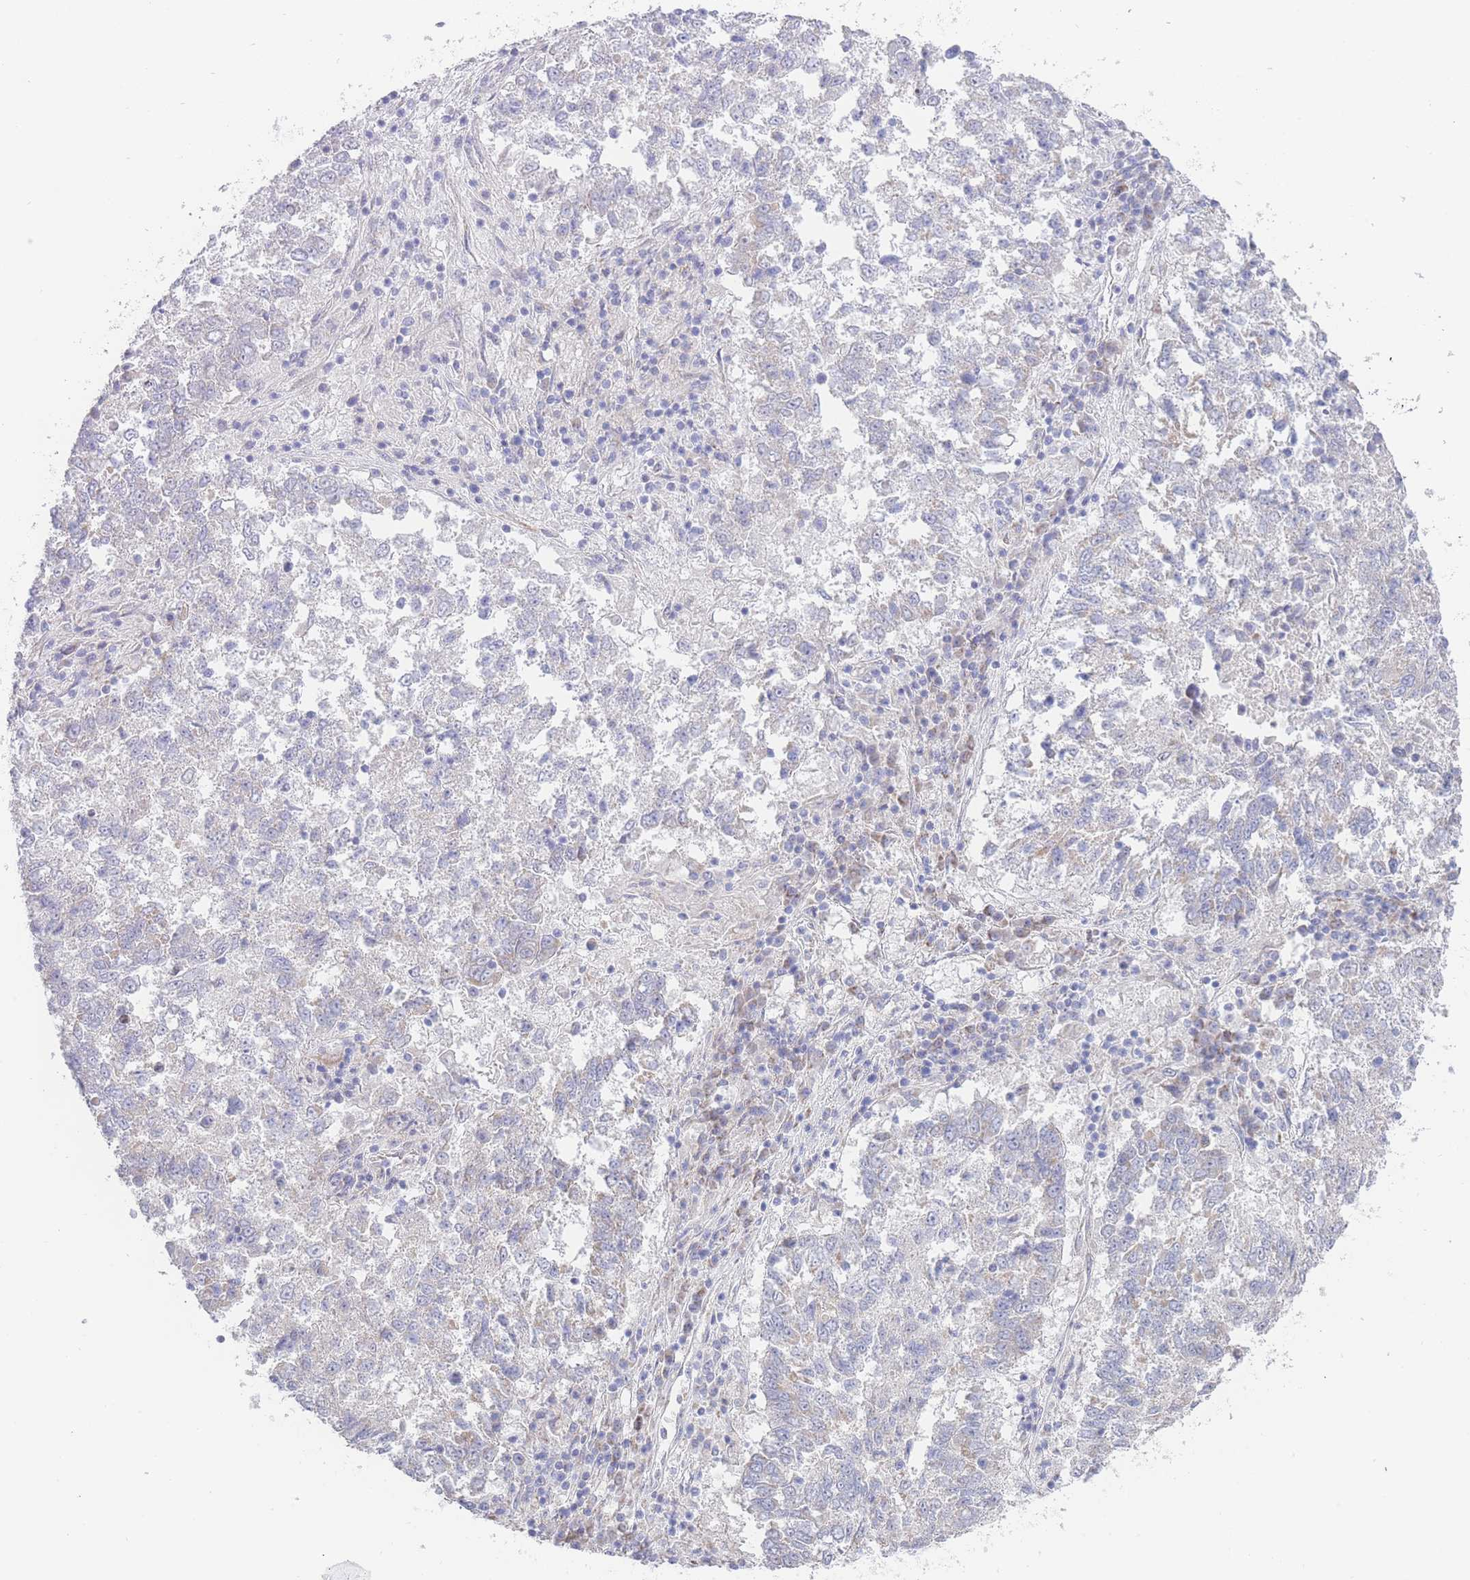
{"staining": {"intensity": "negative", "quantity": "none", "location": "none"}, "tissue": "lung cancer", "cell_type": "Tumor cells", "image_type": "cancer", "snomed": [{"axis": "morphology", "description": "Squamous cell carcinoma, NOS"}, {"axis": "topography", "description": "Lung"}], "caption": "IHC photomicrograph of human squamous cell carcinoma (lung) stained for a protein (brown), which displays no staining in tumor cells.", "gene": "GPAM", "patient": {"sex": "male", "age": 73}}